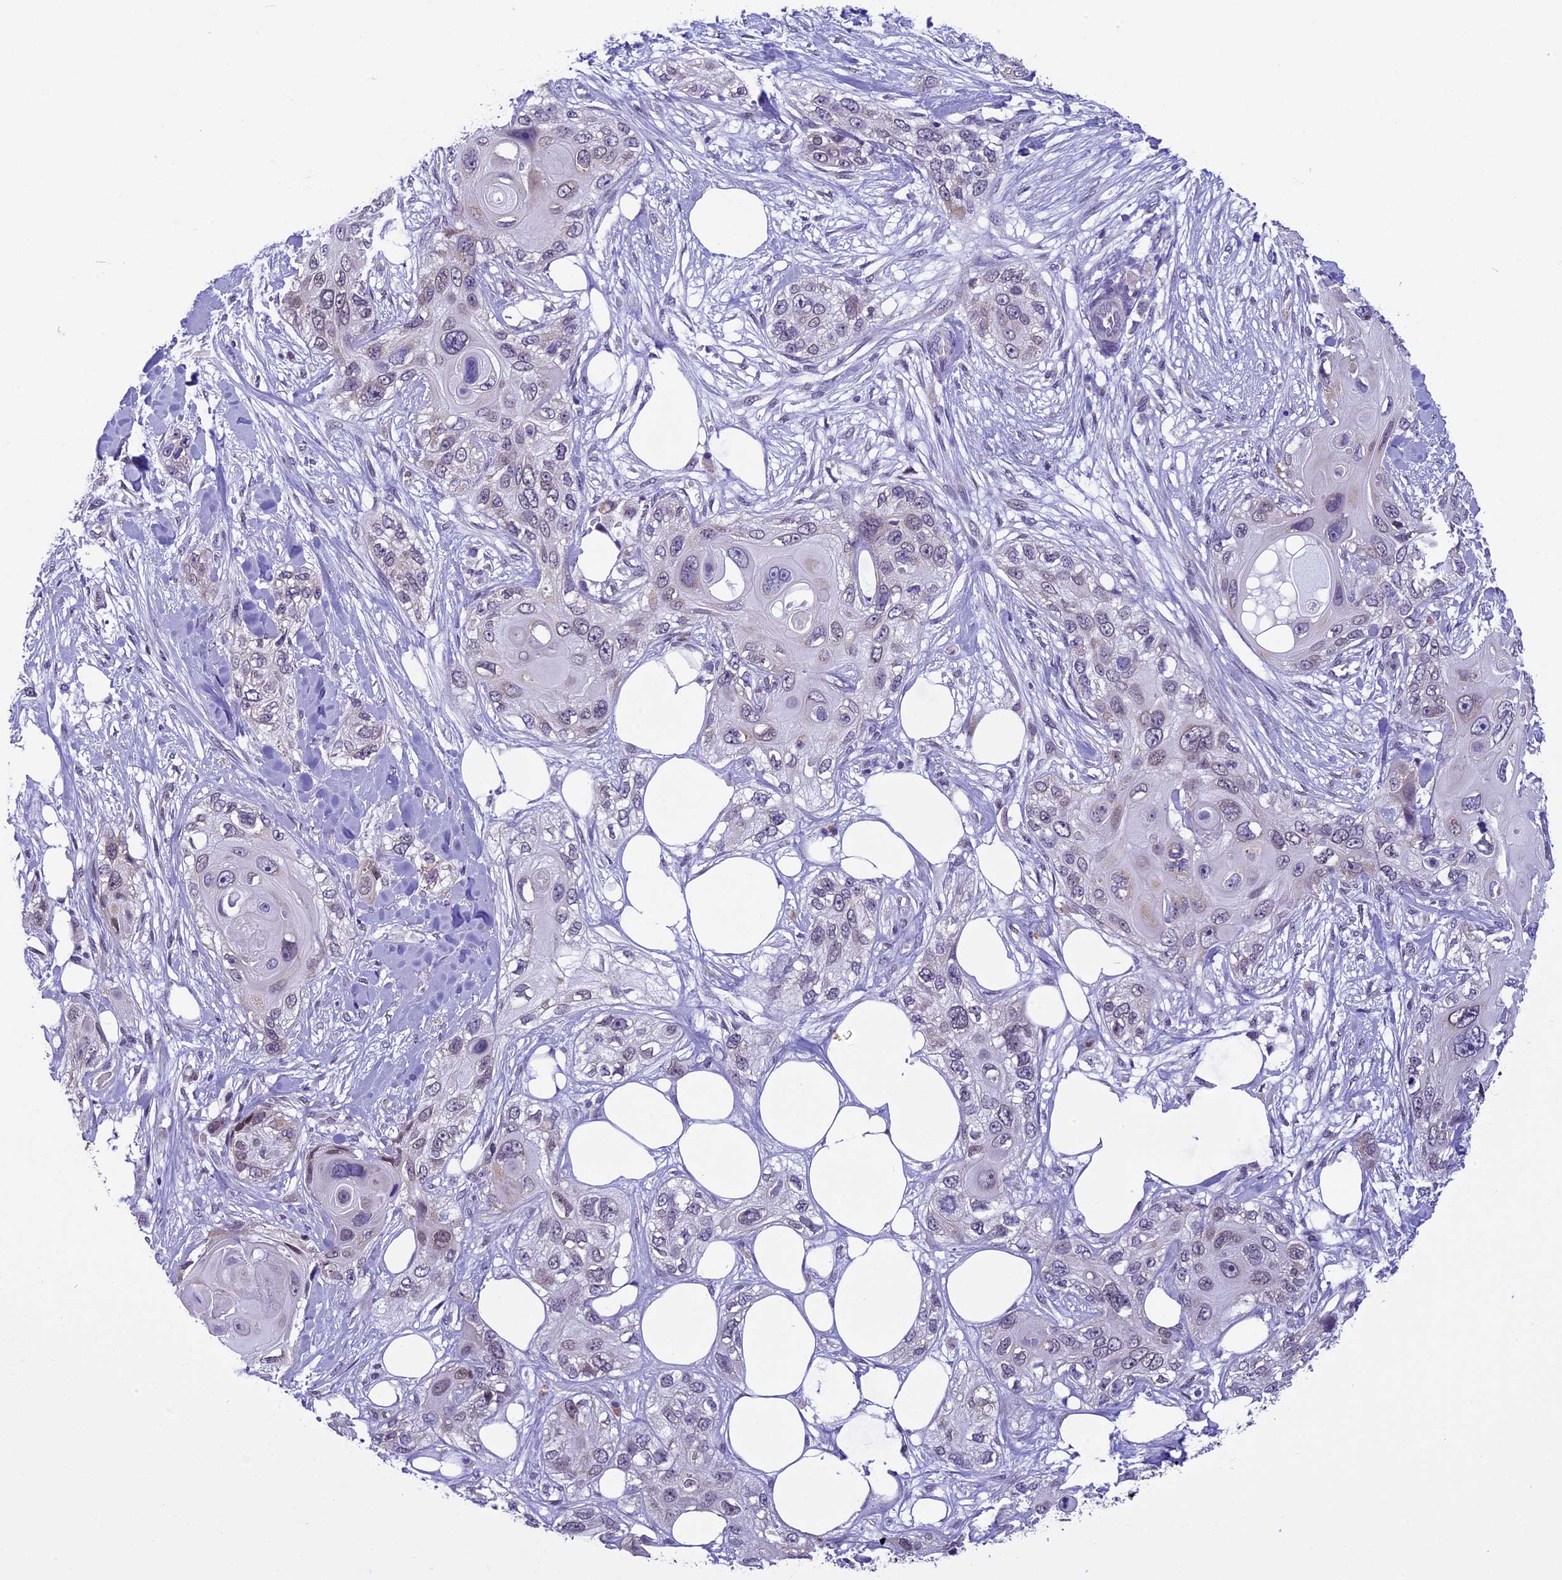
{"staining": {"intensity": "negative", "quantity": "none", "location": "none"}, "tissue": "skin cancer", "cell_type": "Tumor cells", "image_type": "cancer", "snomed": [{"axis": "morphology", "description": "Normal tissue, NOS"}, {"axis": "morphology", "description": "Squamous cell carcinoma, NOS"}, {"axis": "topography", "description": "Skin"}], "caption": "Immunohistochemistry histopathology image of skin cancer stained for a protein (brown), which exhibits no staining in tumor cells.", "gene": "ZNF317", "patient": {"sex": "male", "age": 72}}